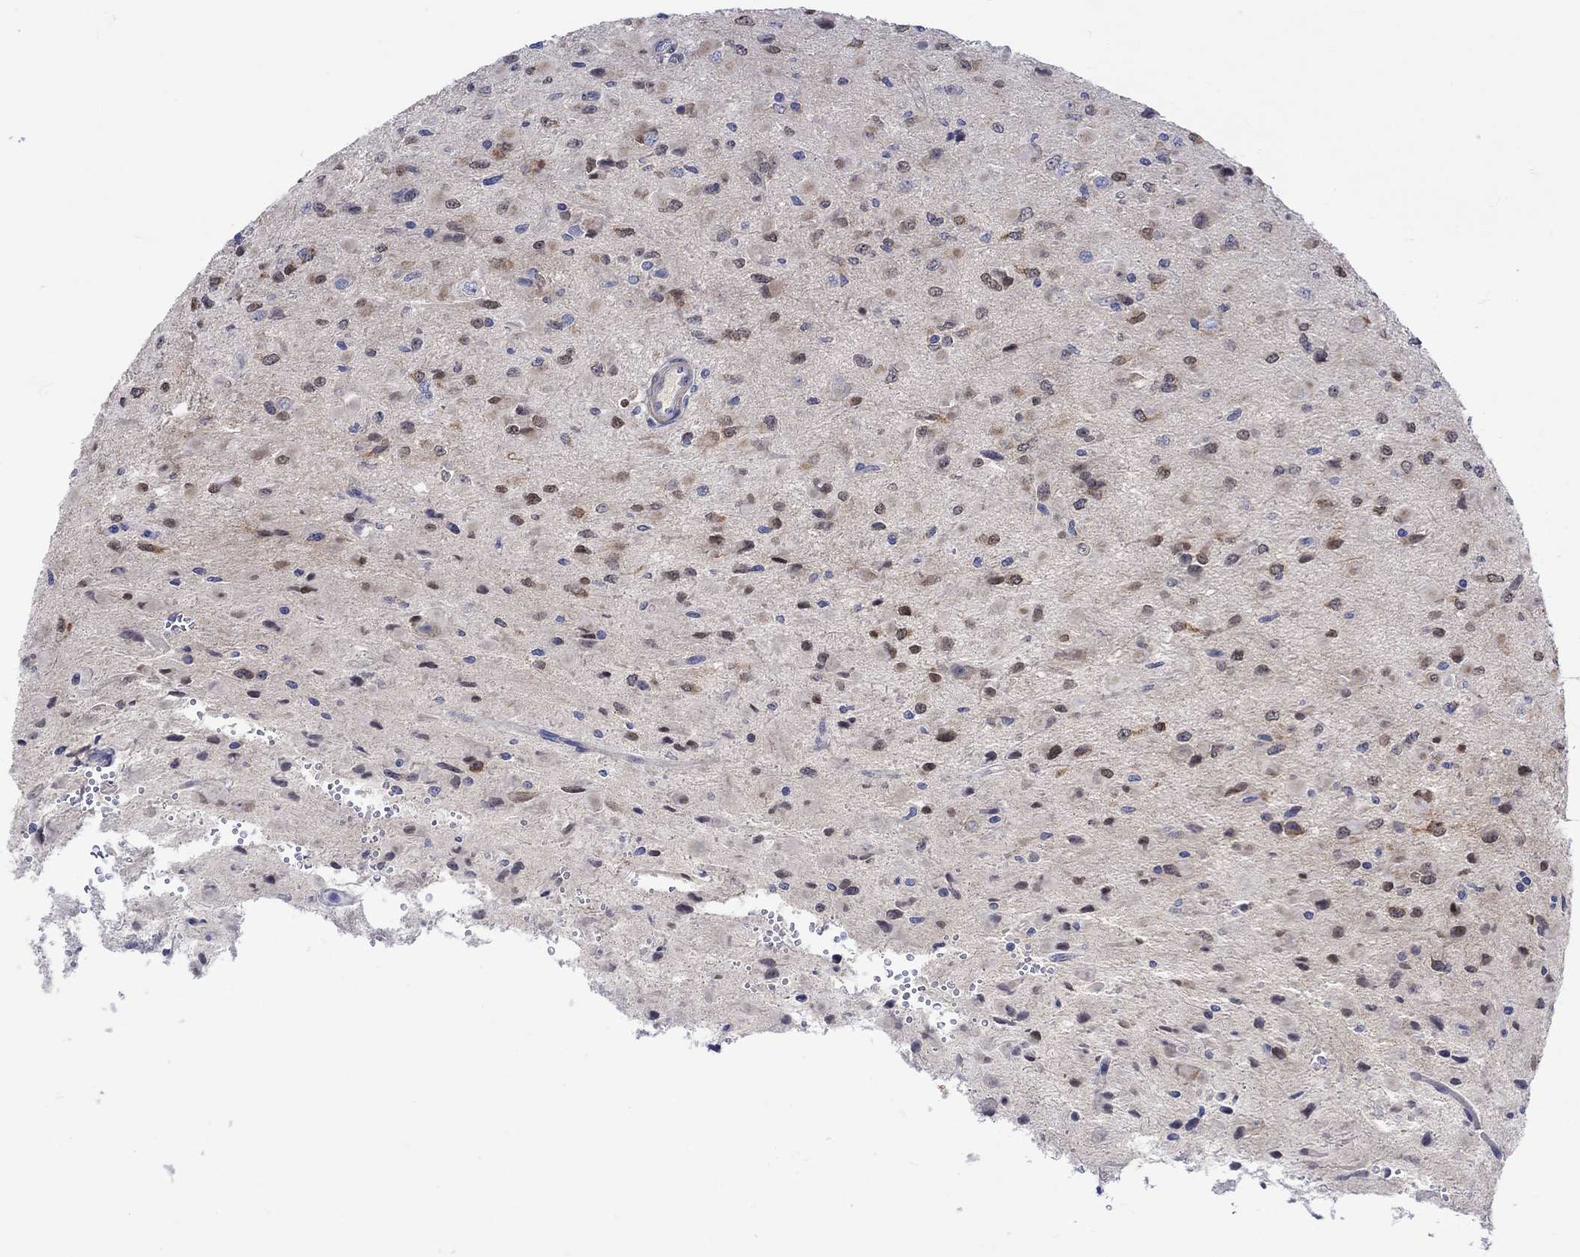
{"staining": {"intensity": "moderate", "quantity": "25%-75%", "location": "cytoplasmic/membranous,nuclear"}, "tissue": "glioma", "cell_type": "Tumor cells", "image_type": "cancer", "snomed": [{"axis": "morphology", "description": "Glioma, malignant, High grade"}, {"axis": "topography", "description": "Cerebral cortex"}], "caption": "A photomicrograph of malignant high-grade glioma stained for a protein shows moderate cytoplasmic/membranous and nuclear brown staining in tumor cells.", "gene": "MSI1", "patient": {"sex": "male", "age": 35}}